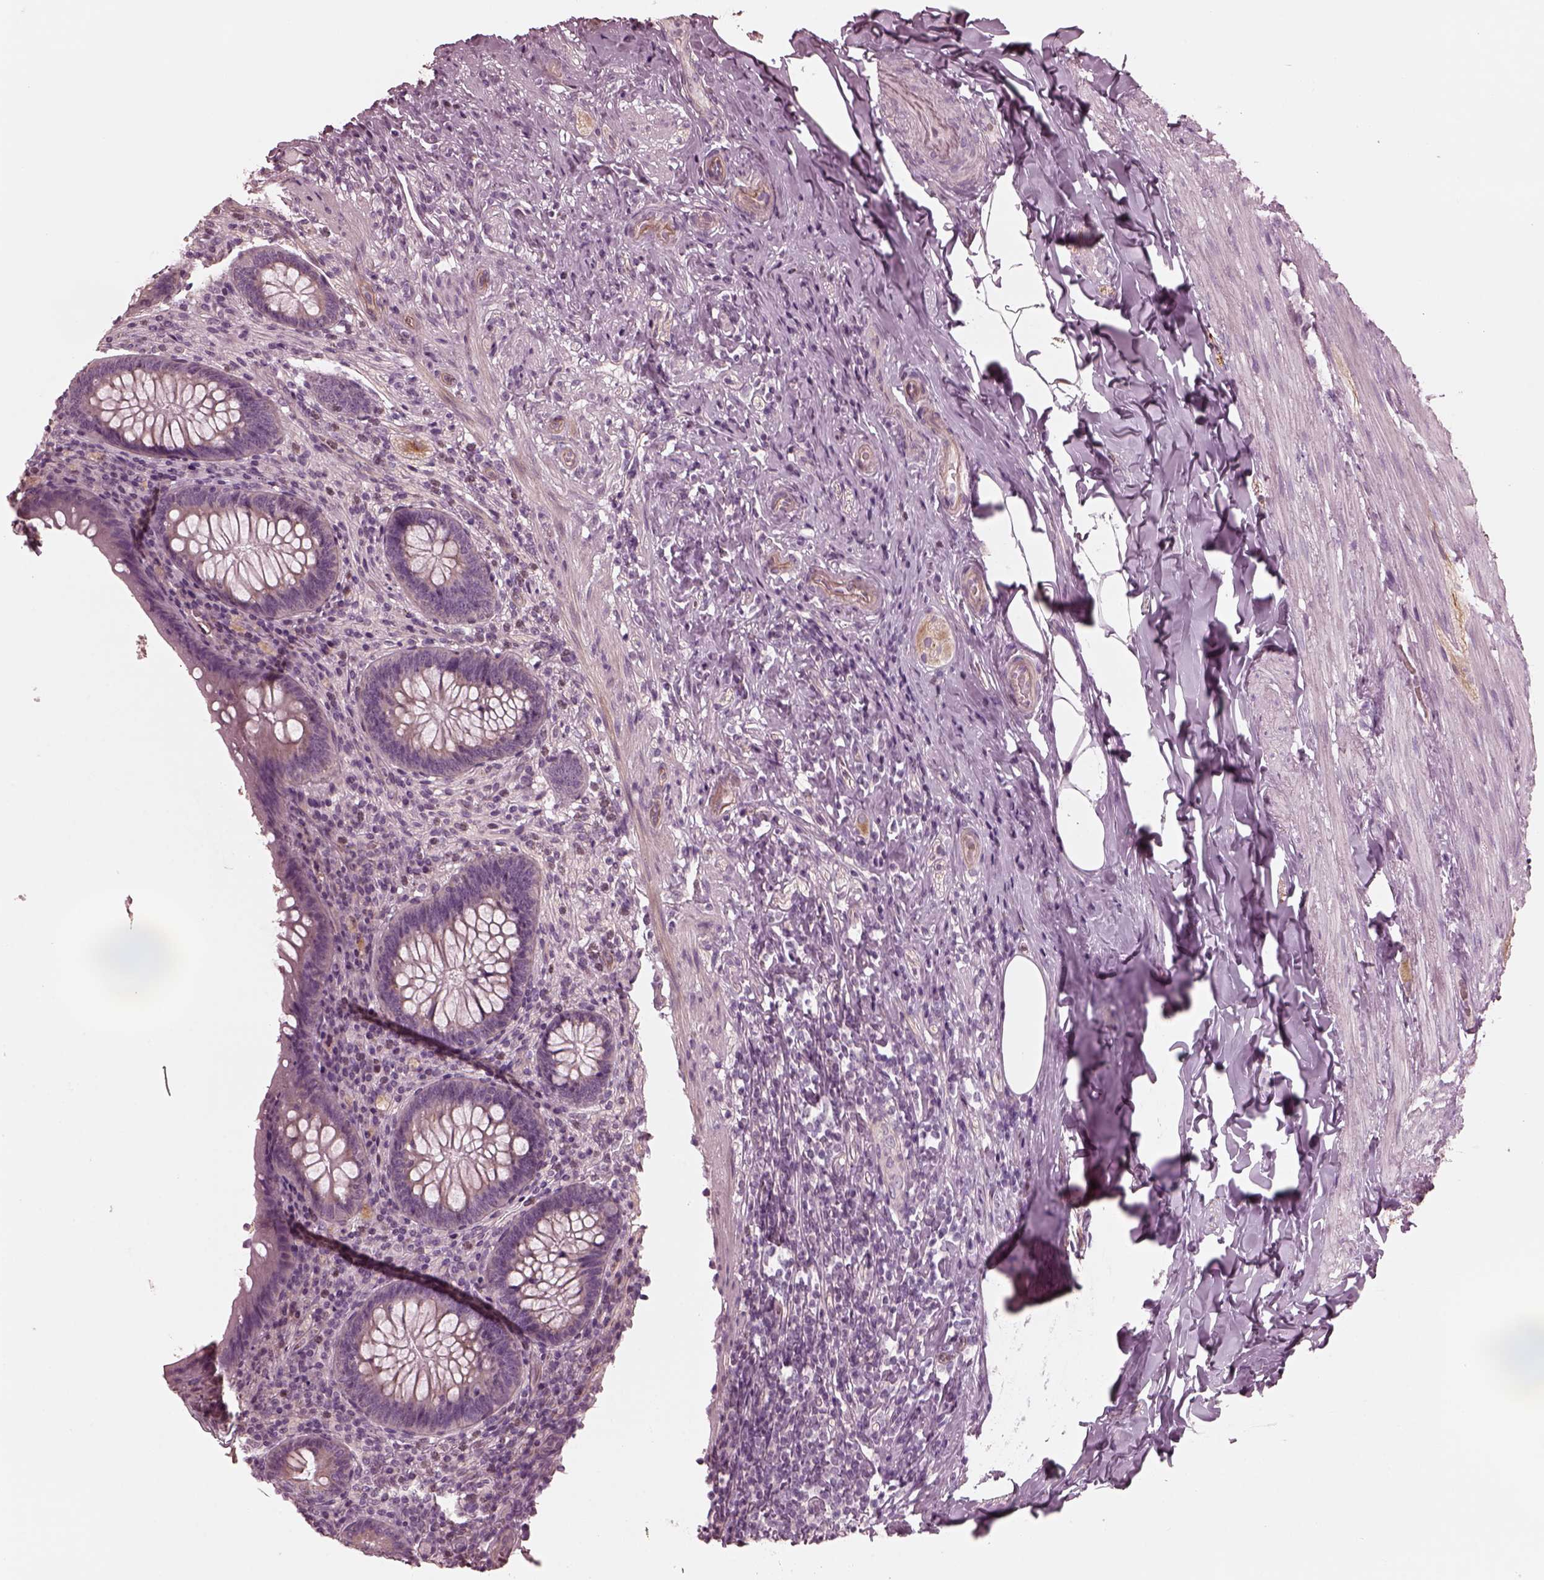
{"staining": {"intensity": "negative", "quantity": "none", "location": "none"}, "tissue": "appendix", "cell_type": "Glandular cells", "image_type": "normal", "snomed": [{"axis": "morphology", "description": "Normal tissue, NOS"}, {"axis": "topography", "description": "Appendix"}], "caption": "DAB immunohistochemical staining of benign appendix reveals no significant expression in glandular cells.", "gene": "KIF6", "patient": {"sex": "male", "age": 47}}